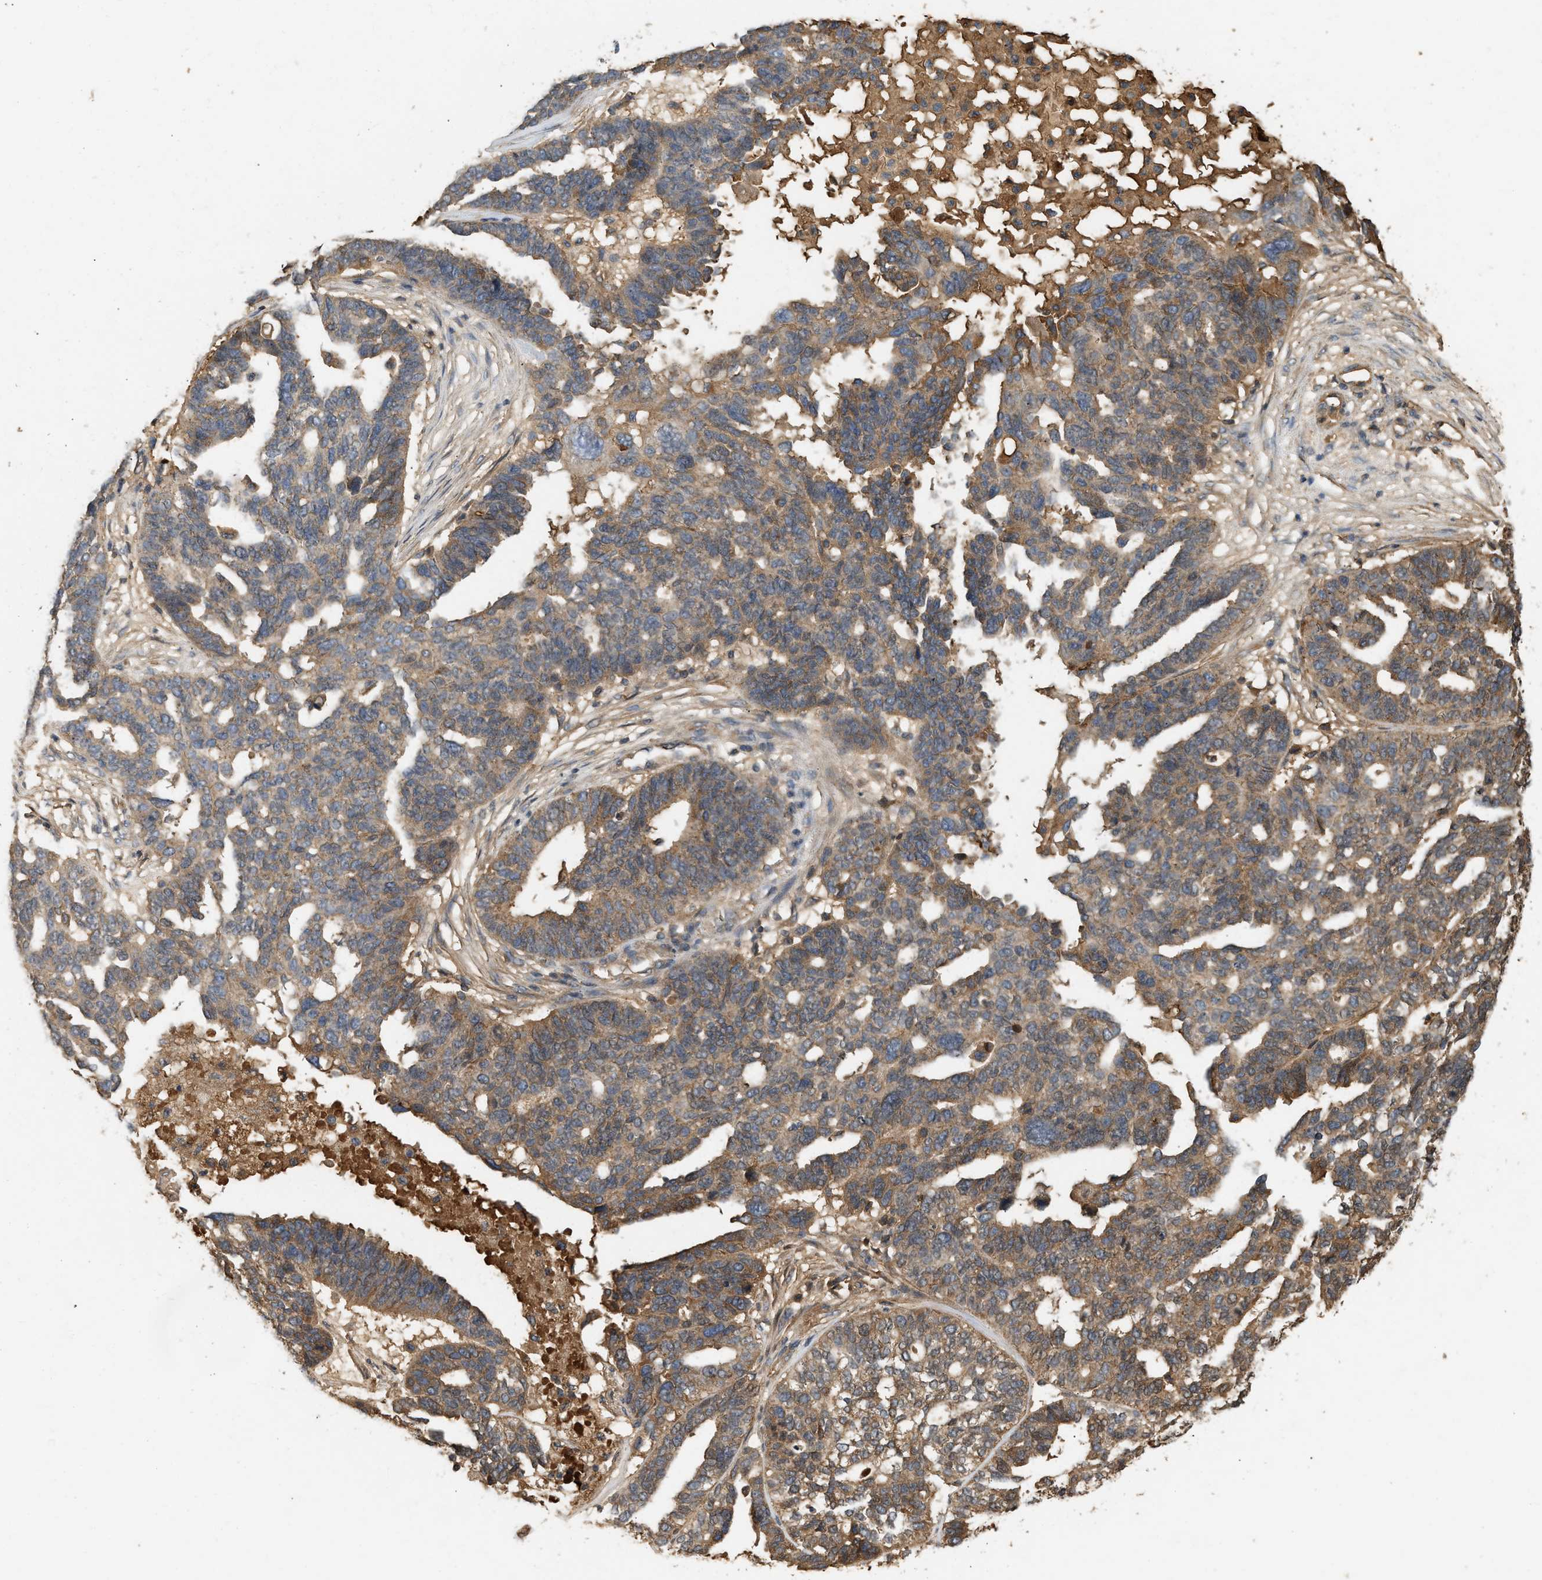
{"staining": {"intensity": "moderate", "quantity": ">75%", "location": "cytoplasmic/membranous"}, "tissue": "ovarian cancer", "cell_type": "Tumor cells", "image_type": "cancer", "snomed": [{"axis": "morphology", "description": "Cystadenocarcinoma, serous, NOS"}, {"axis": "topography", "description": "Ovary"}], "caption": "IHC image of human ovarian cancer stained for a protein (brown), which displays medium levels of moderate cytoplasmic/membranous staining in about >75% of tumor cells.", "gene": "F8", "patient": {"sex": "female", "age": 59}}